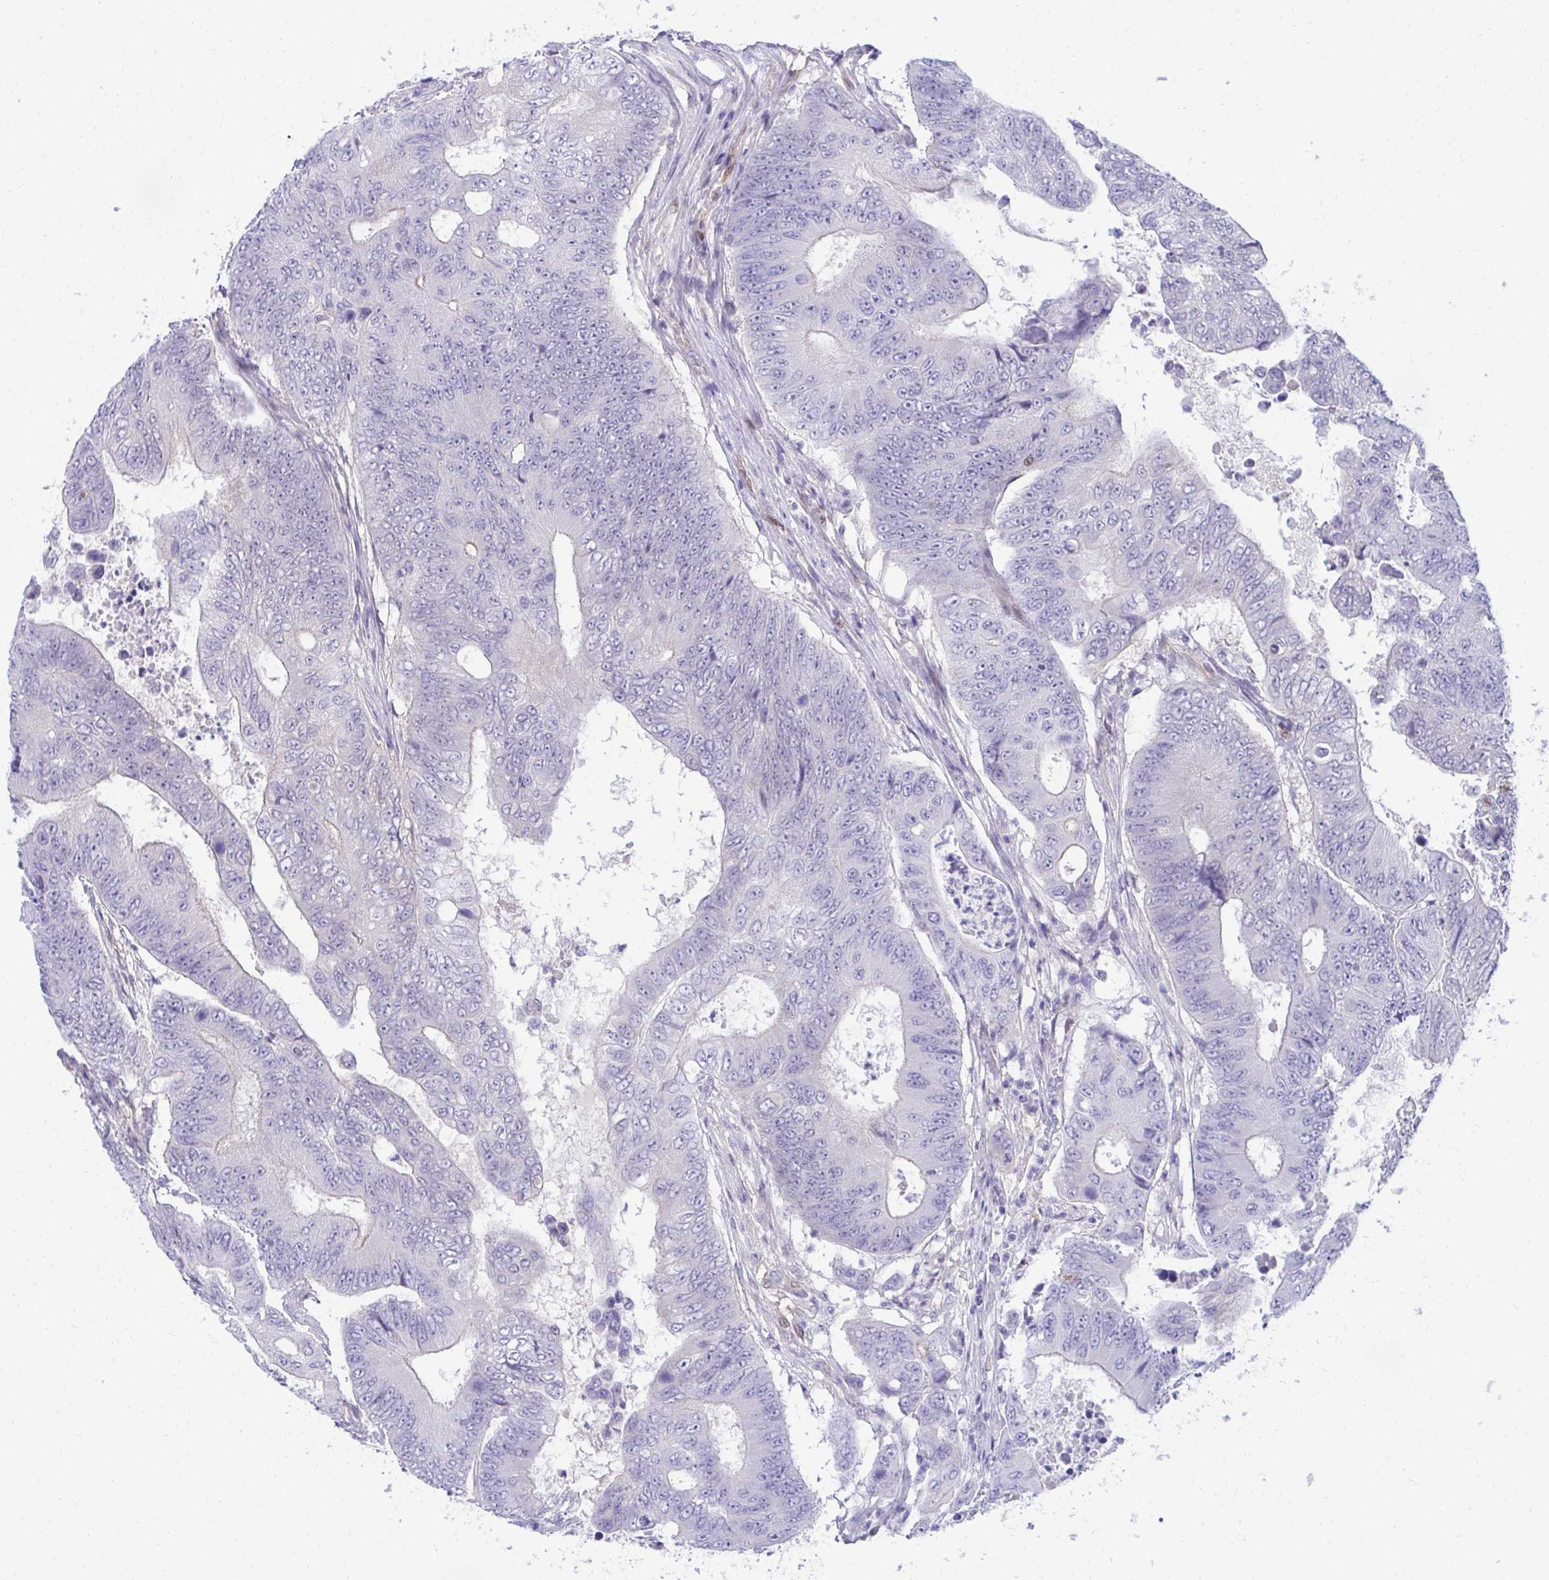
{"staining": {"intensity": "negative", "quantity": "none", "location": "none"}, "tissue": "colorectal cancer", "cell_type": "Tumor cells", "image_type": "cancer", "snomed": [{"axis": "morphology", "description": "Adenocarcinoma, NOS"}, {"axis": "topography", "description": "Colon"}], "caption": "IHC of colorectal cancer exhibits no staining in tumor cells. (DAB IHC with hematoxylin counter stain).", "gene": "PGM2L1", "patient": {"sex": "female", "age": 48}}